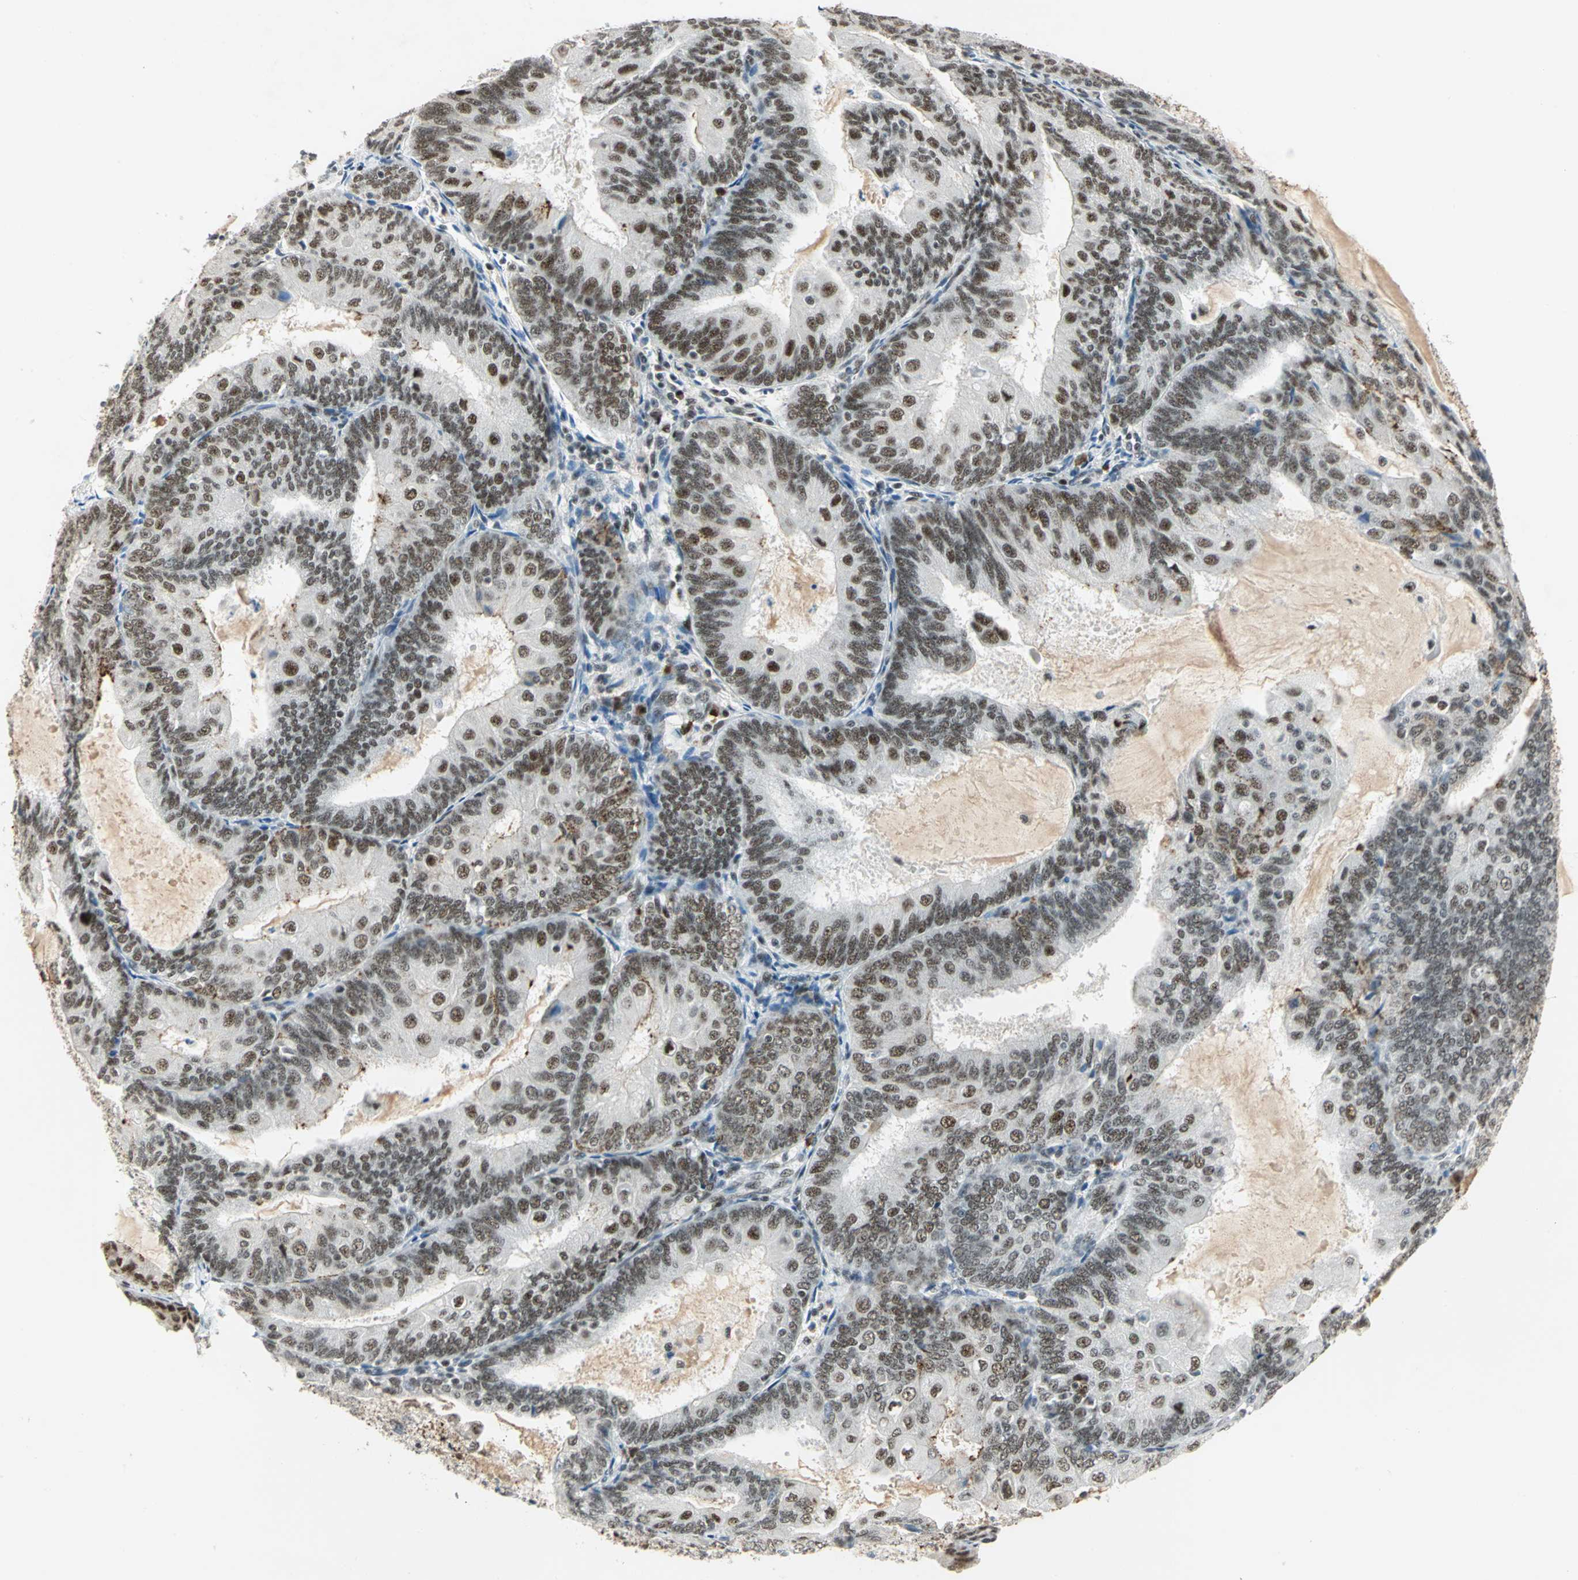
{"staining": {"intensity": "moderate", "quantity": ">75%", "location": "nuclear"}, "tissue": "endometrial cancer", "cell_type": "Tumor cells", "image_type": "cancer", "snomed": [{"axis": "morphology", "description": "Adenocarcinoma, NOS"}, {"axis": "topography", "description": "Endometrium"}], "caption": "A high-resolution image shows immunohistochemistry staining of endometrial adenocarcinoma, which demonstrates moderate nuclear positivity in approximately >75% of tumor cells.", "gene": "CCNT1", "patient": {"sex": "female", "age": 81}}